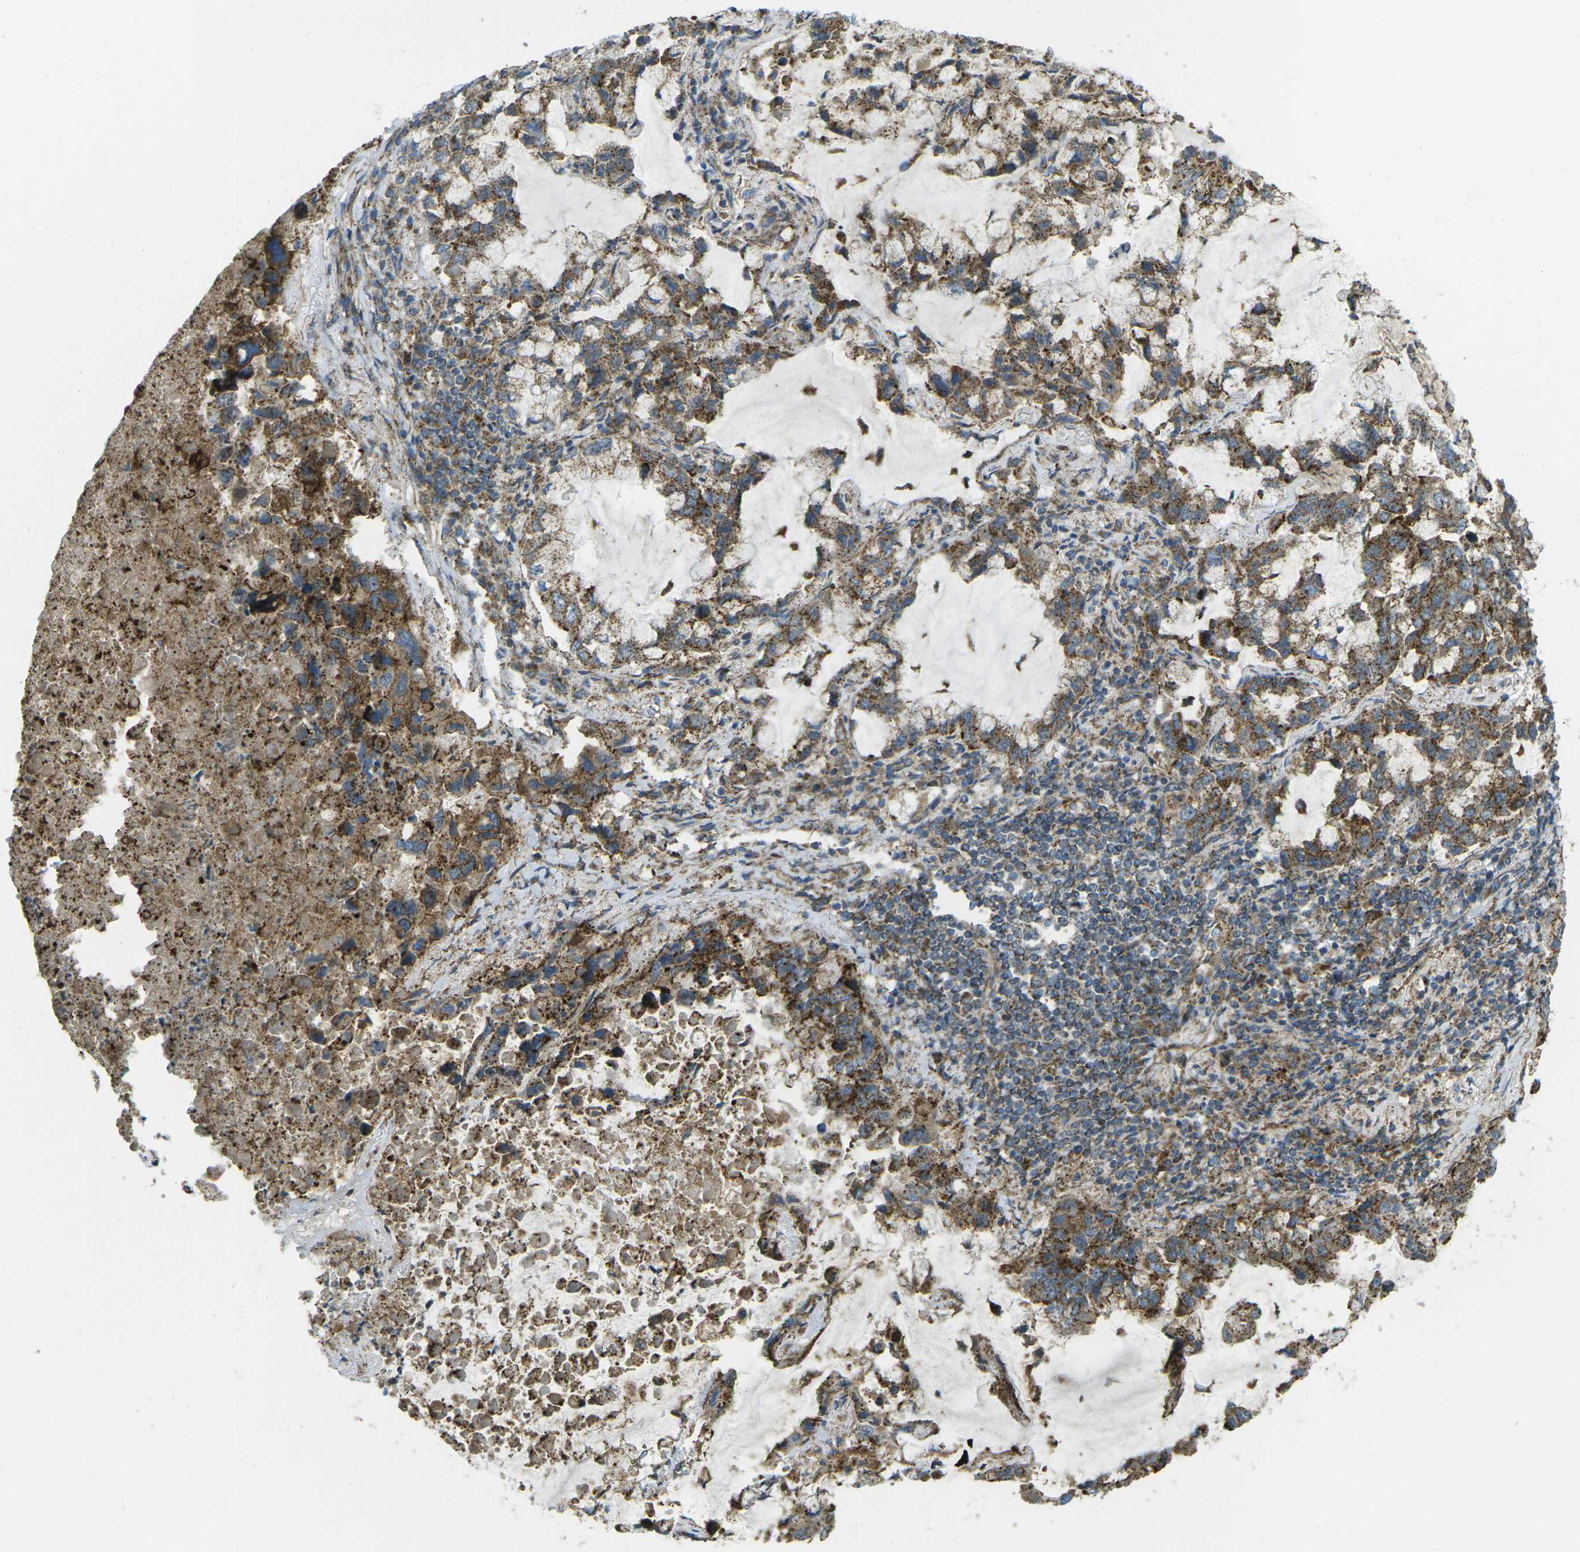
{"staining": {"intensity": "strong", "quantity": "25%-75%", "location": "cytoplasmic/membranous"}, "tissue": "lung cancer", "cell_type": "Tumor cells", "image_type": "cancer", "snomed": [{"axis": "morphology", "description": "Adenocarcinoma, NOS"}, {"axis": "topography", "description": "Lung"}], "caption": "Approximately 25%-75% of tumor cells in lung cancer (adenocarcinoma) exhibit strong cytoplasmic/membranous protein expression as visualized by brown immunohistochemical staining.", "gene": "CHMP3", "patient": {"sex": "male", "age": 64}}